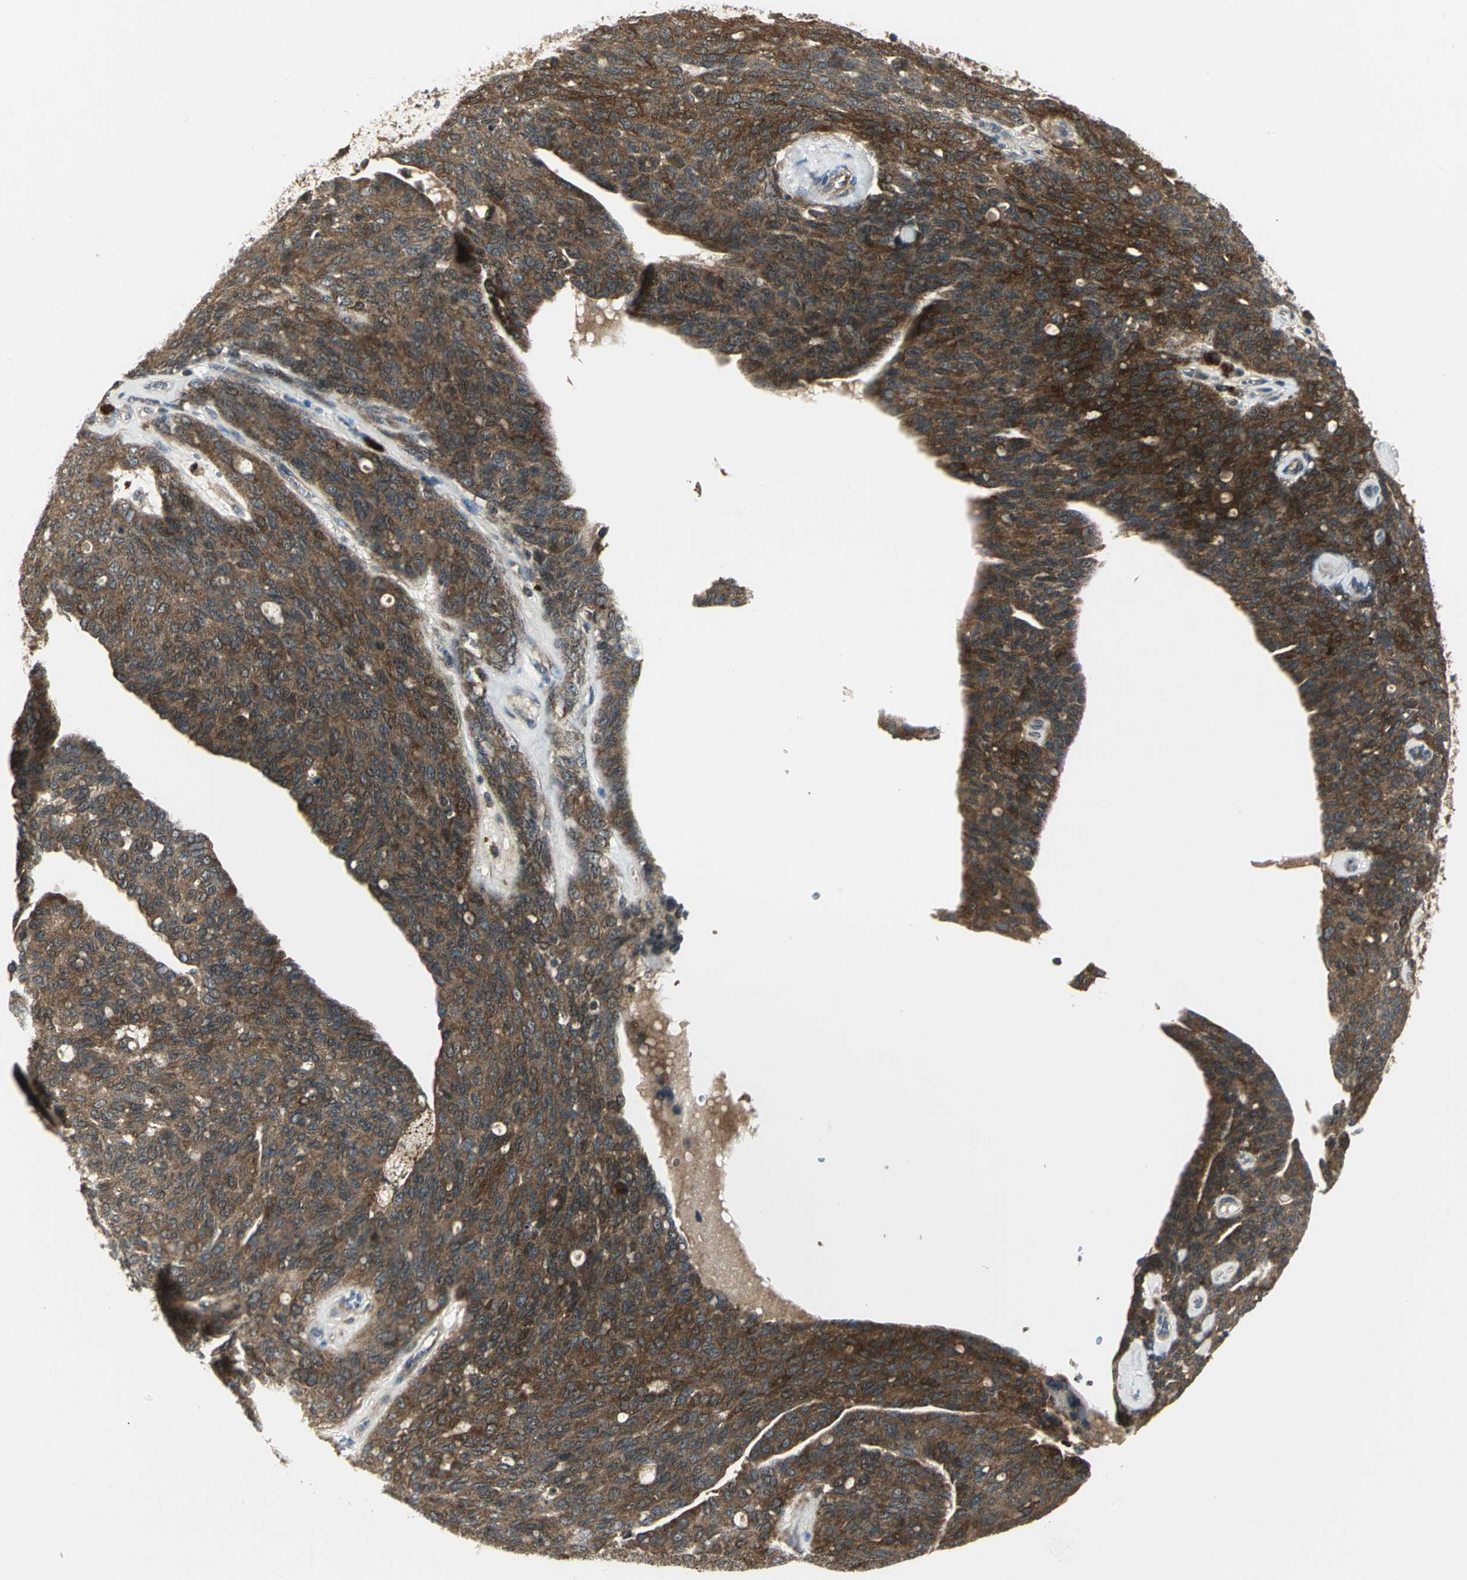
{"staining": {"intensity": "strong", "quantity": ">75%", "location": "cytoplasmic/membranous"}, "tissue": "ovarian cancer", "cell_type": "Tumor cells", "image_type": "cancer", "snomed": [{"axis": "morphology", "description": "Carcinoma, endometroid"}, {"axis": "topography", "description": "Ovary"}], "caption": "Endometroid carcinoma (ovarian) stained with immunohistochemistry (IHC) reveals strong cytoplasmic/membranous staining in about >75% of tumor cells.", "gene": "MAPK8IP3", "patient": {"sex": "female", "age": 60}}